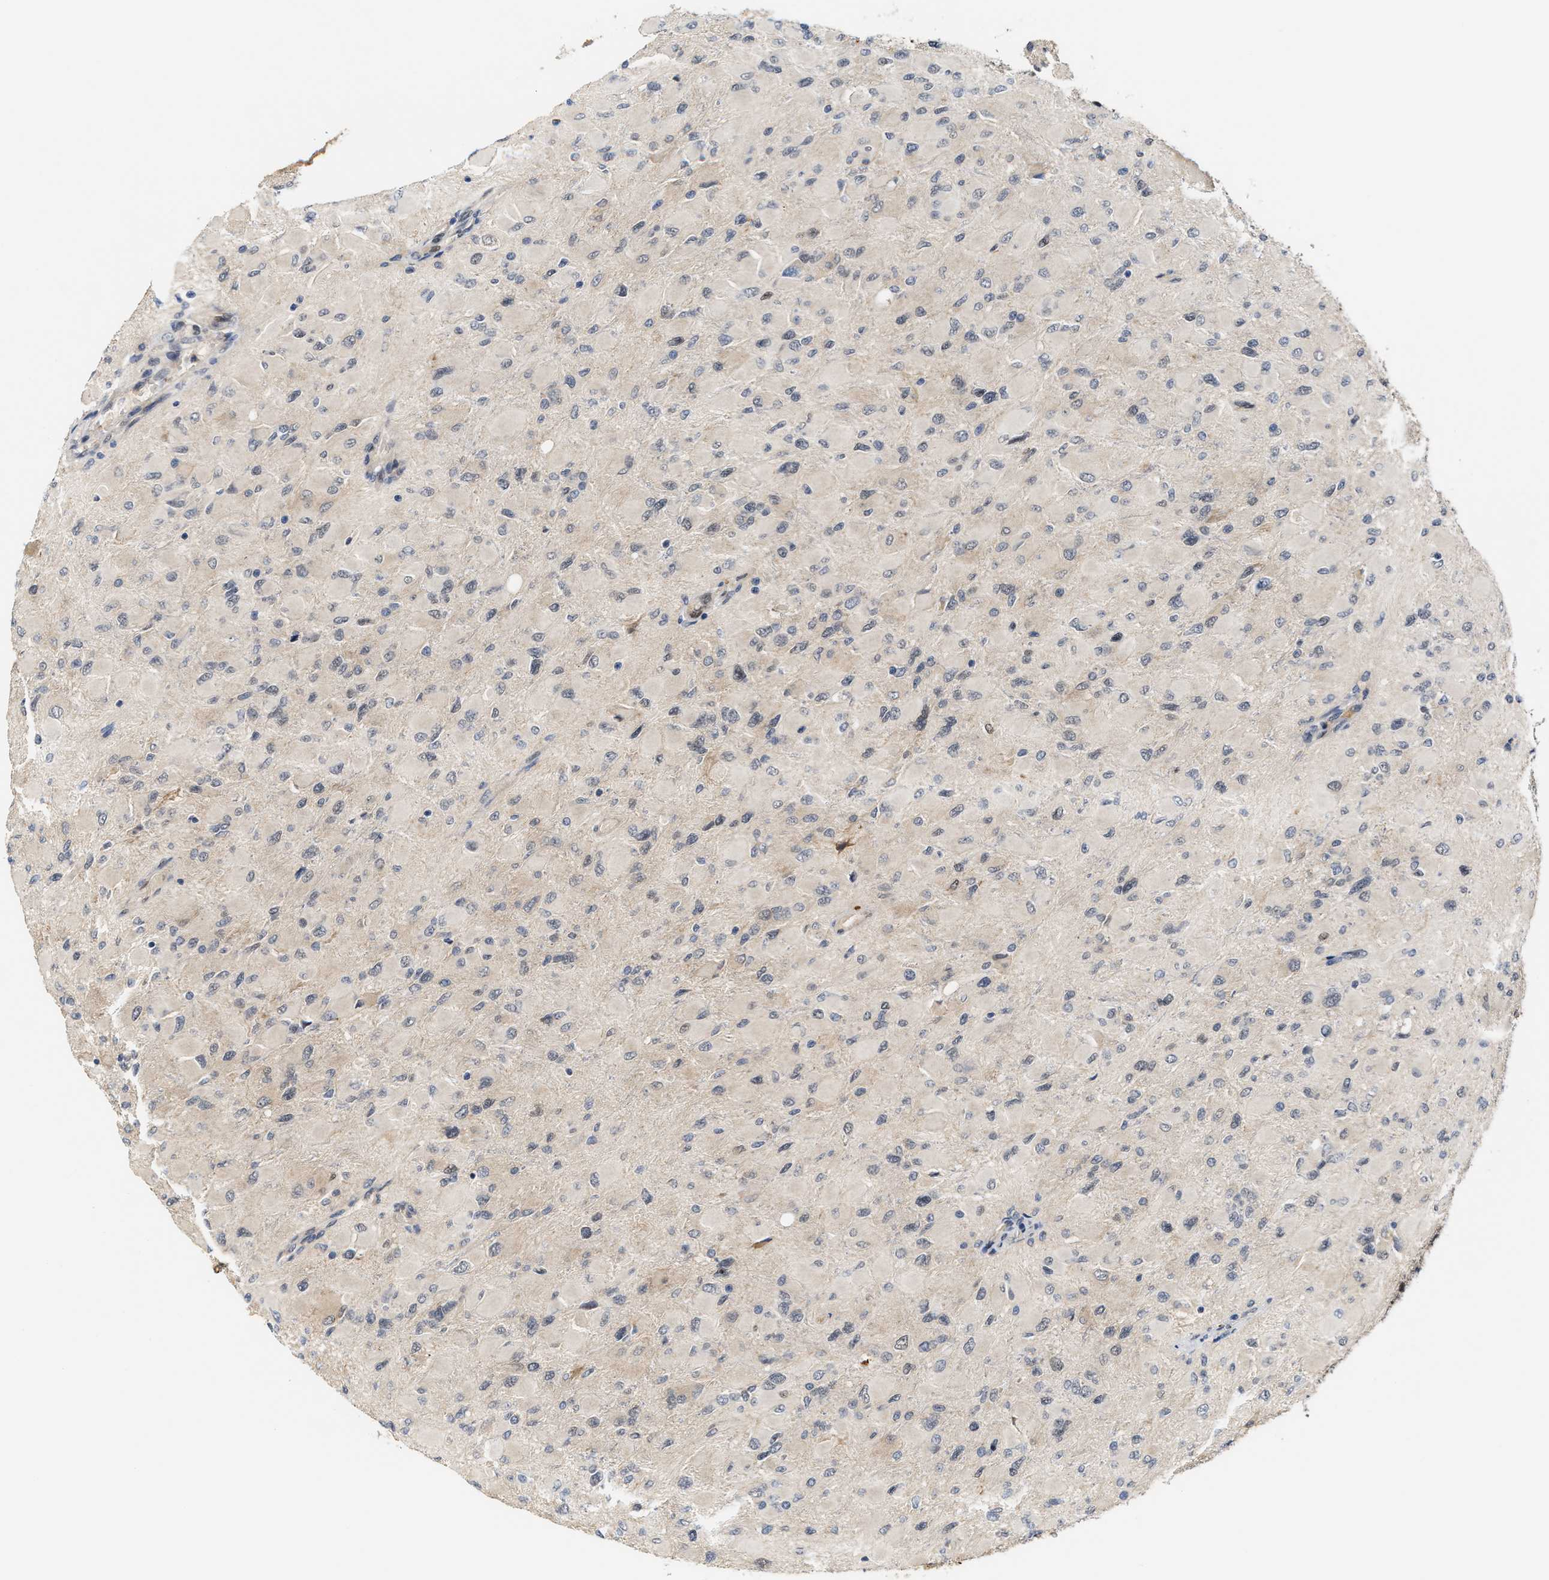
{"staining": {"intensity": "negative", "quantity": "none", "location": "none"}, "tissue": "glioma", "cell_type": "Tumor cells", "image_type": "cancer", "snomed": [{"axis": "morphology", "description": "Glioma, malignant, High grade"}, {"axis": "topography", "description": "Cerebral cortex"}], "caption": "The immunohistochemistry (IHC) micrograph has no significant staining in tumor cells of glioma tissue.", "gene": "TCF4", "patient": {"sex": "female", "age": 36}}